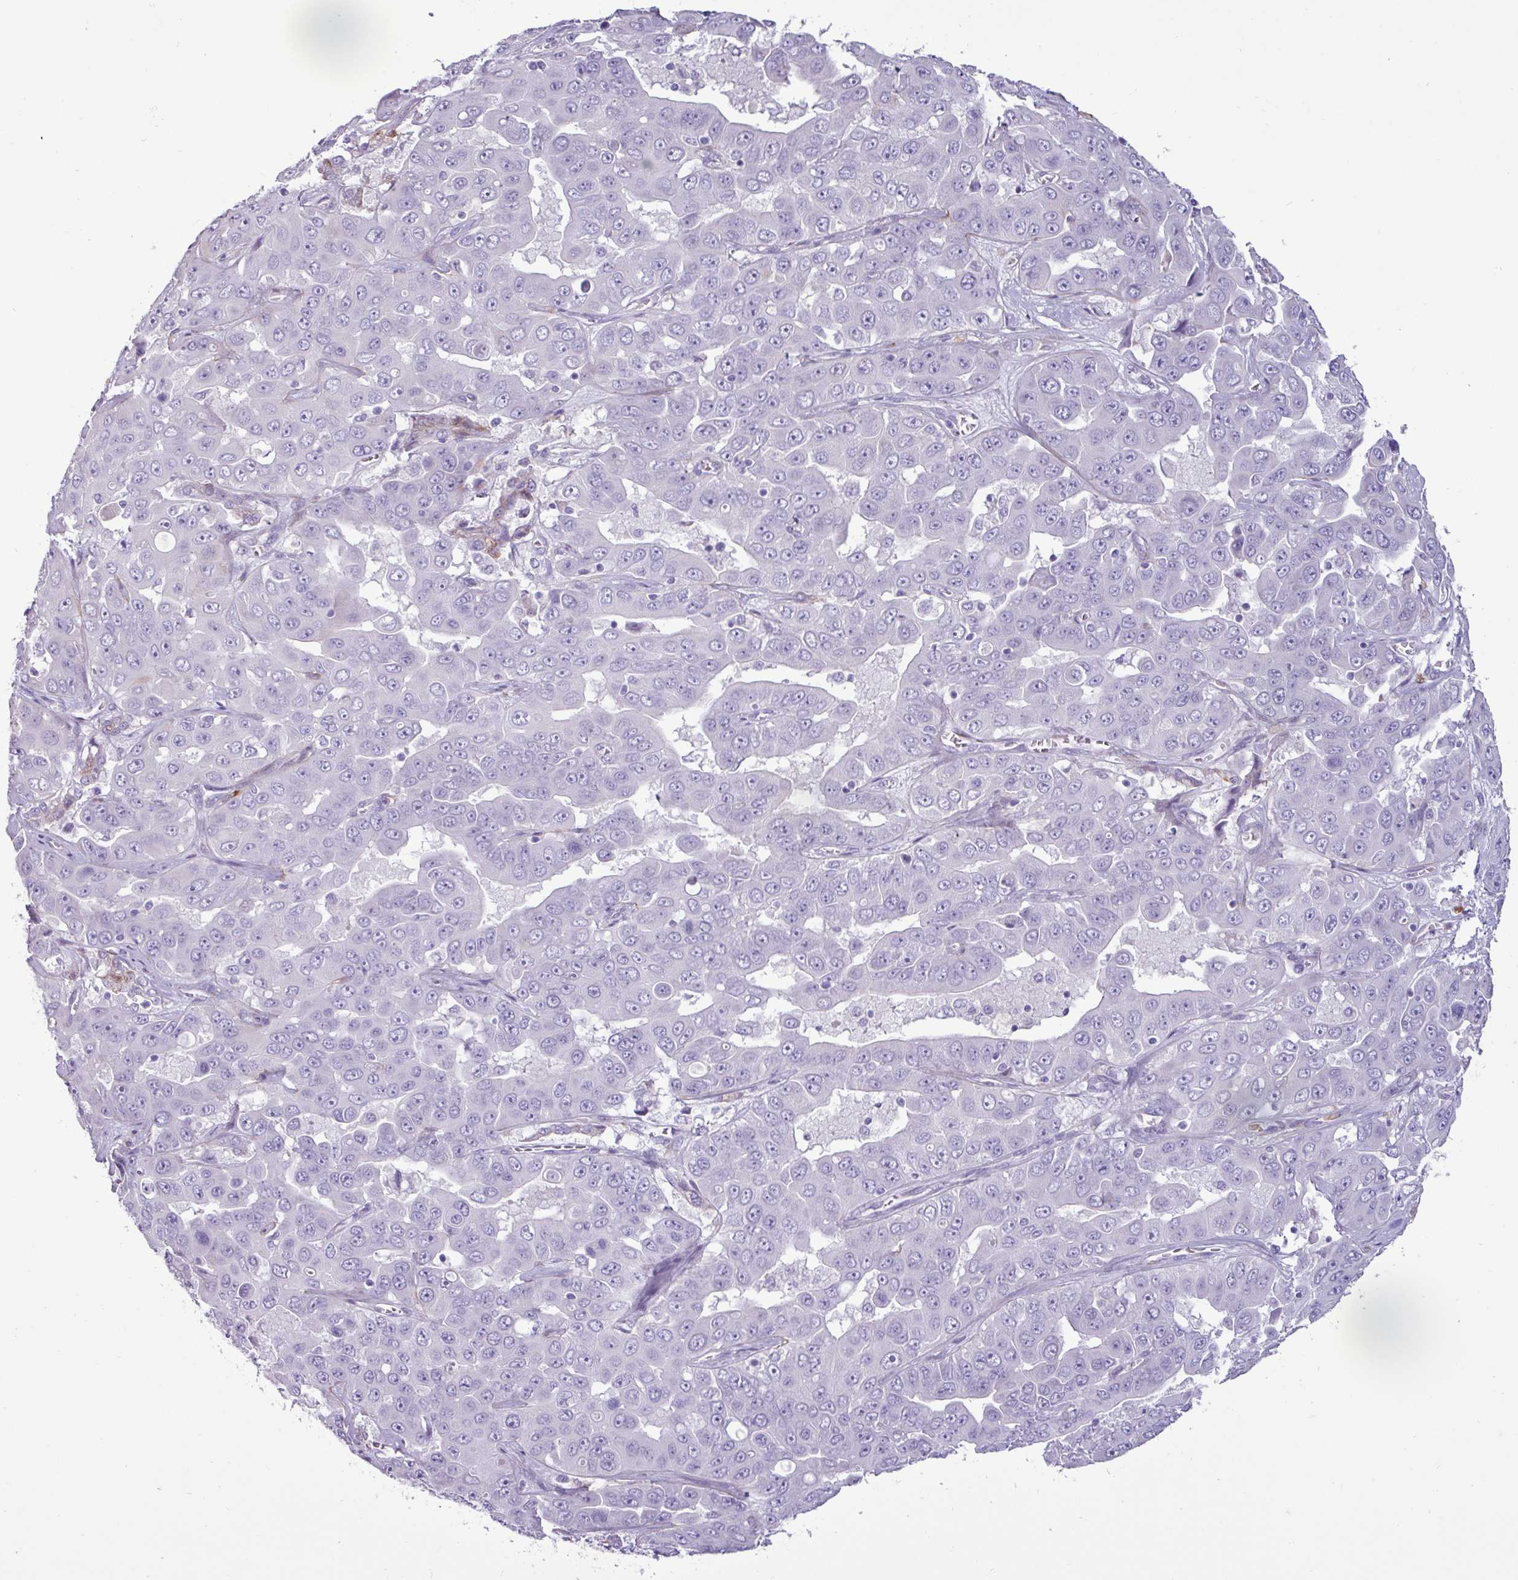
{"staining": {"intensity": "negative", "quantity": "none", "location": "none"}, "tissue": "liver cancer", "cell_type": "Tumor cells", "image_type": "cancer", "snomed": [{"axis": "morphology", "description": "Cholangiocarcinoma"}, {"axis": "topography", "description": "Liver"}], "caption": "DAB immunohistochemical staining of liver cancer (cholangiocarcinoma) demonstrates no significant staining in tumor cells.", "gene": "PPP1R35", "patient": {"sex": "female", "age": 52}}